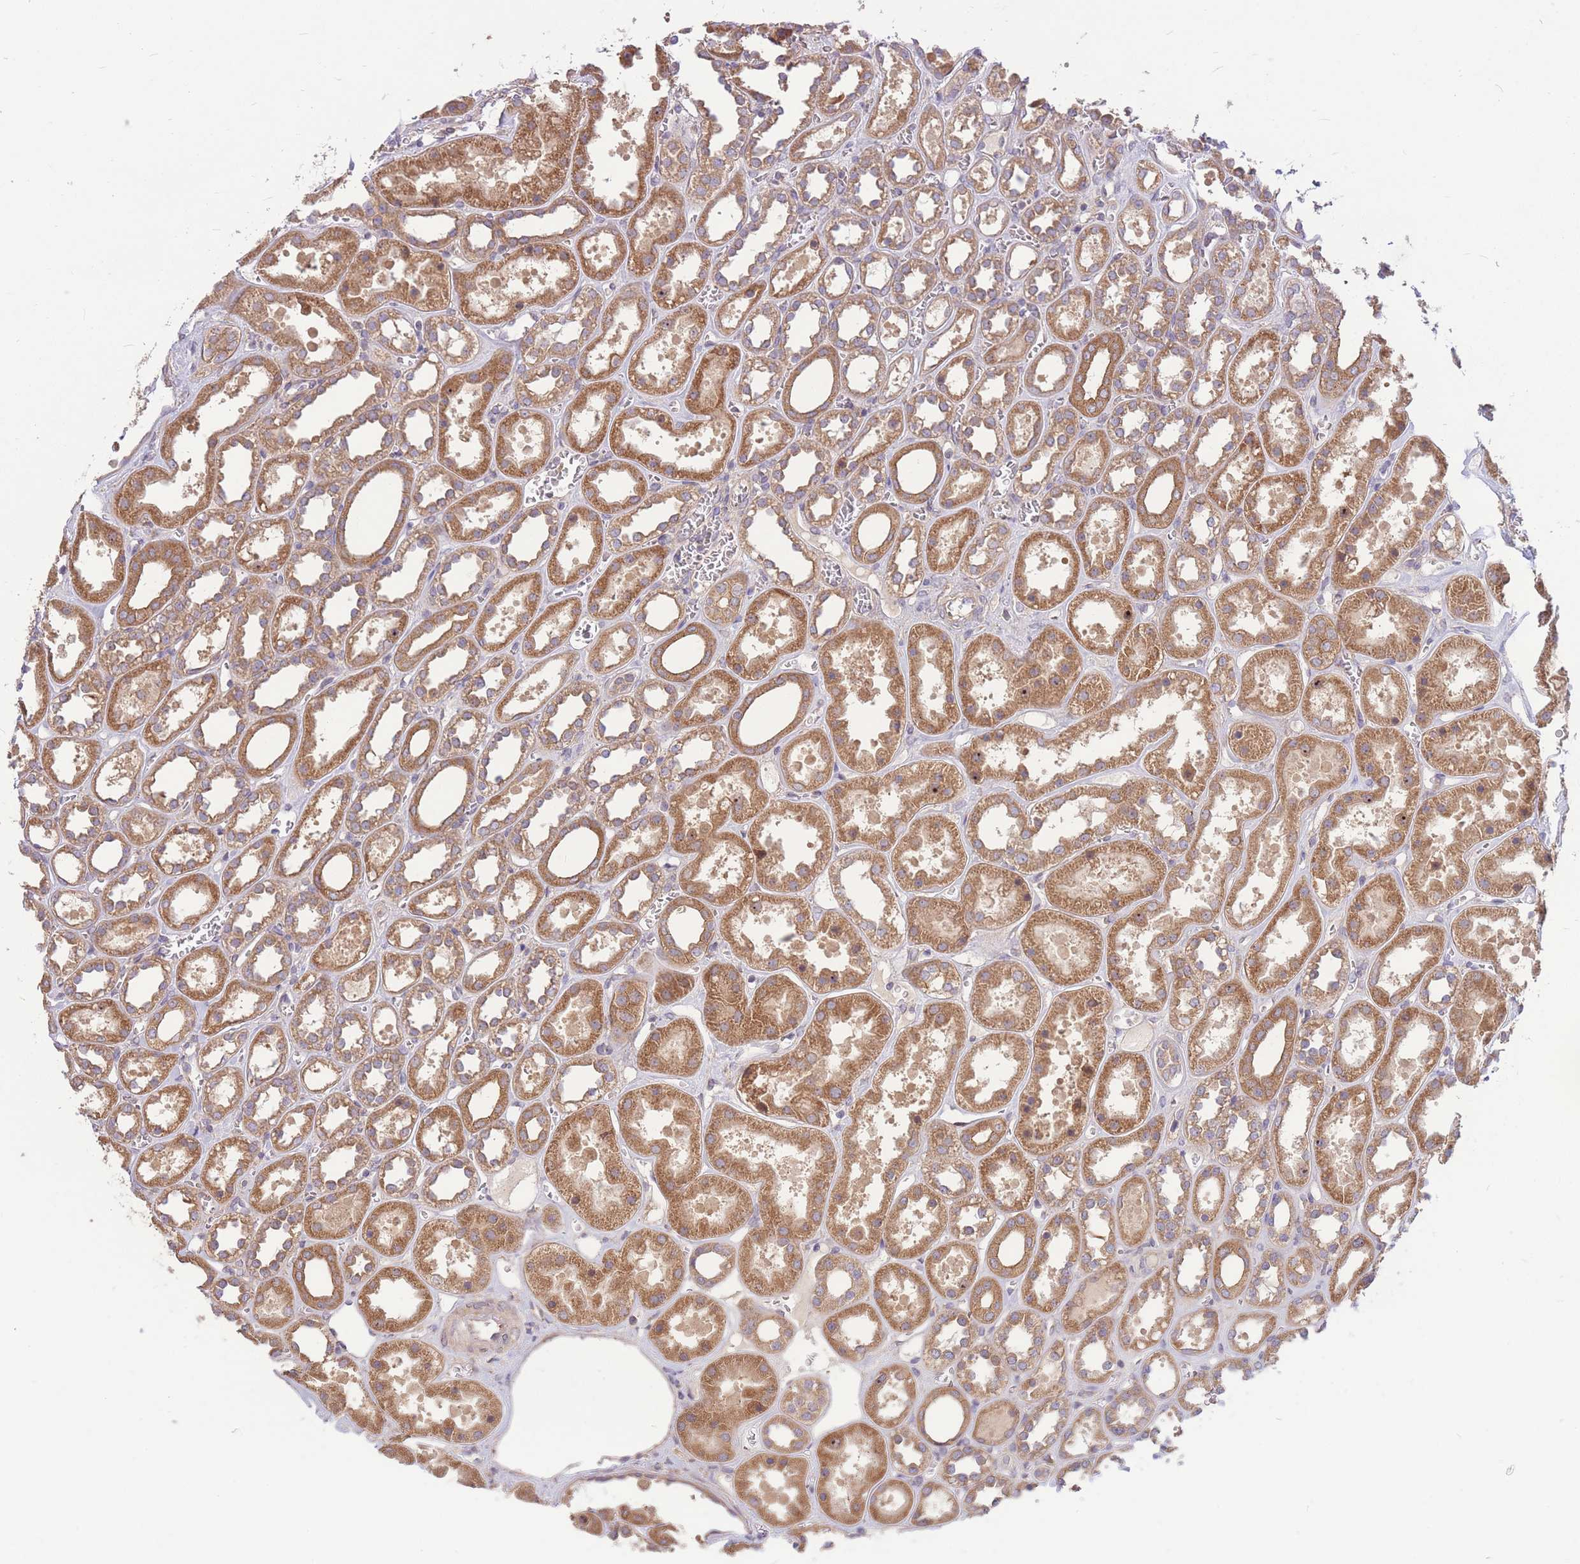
{"staining": {"intensity": "weak", "quantity": ">75%", "location": "cytoplasmic/membranous"}, "tissue": "kidney", "cell_type": "Cells in glomeruli", "image_type": "normal", "snomed": [{"axis": "morphology", "description": "Normal tissue, NOS"}, {"axis": "topography", "description": "Kidney"}], "caption": "This is a histology image of immunohistochemistry (IHC) staining of unremarkable kidney, which shows weak staining in the cytoplasmic/membranous of cells in glomeruli.", "gene": "GMNN", "patient": {"sex": "female", "age": 41}}